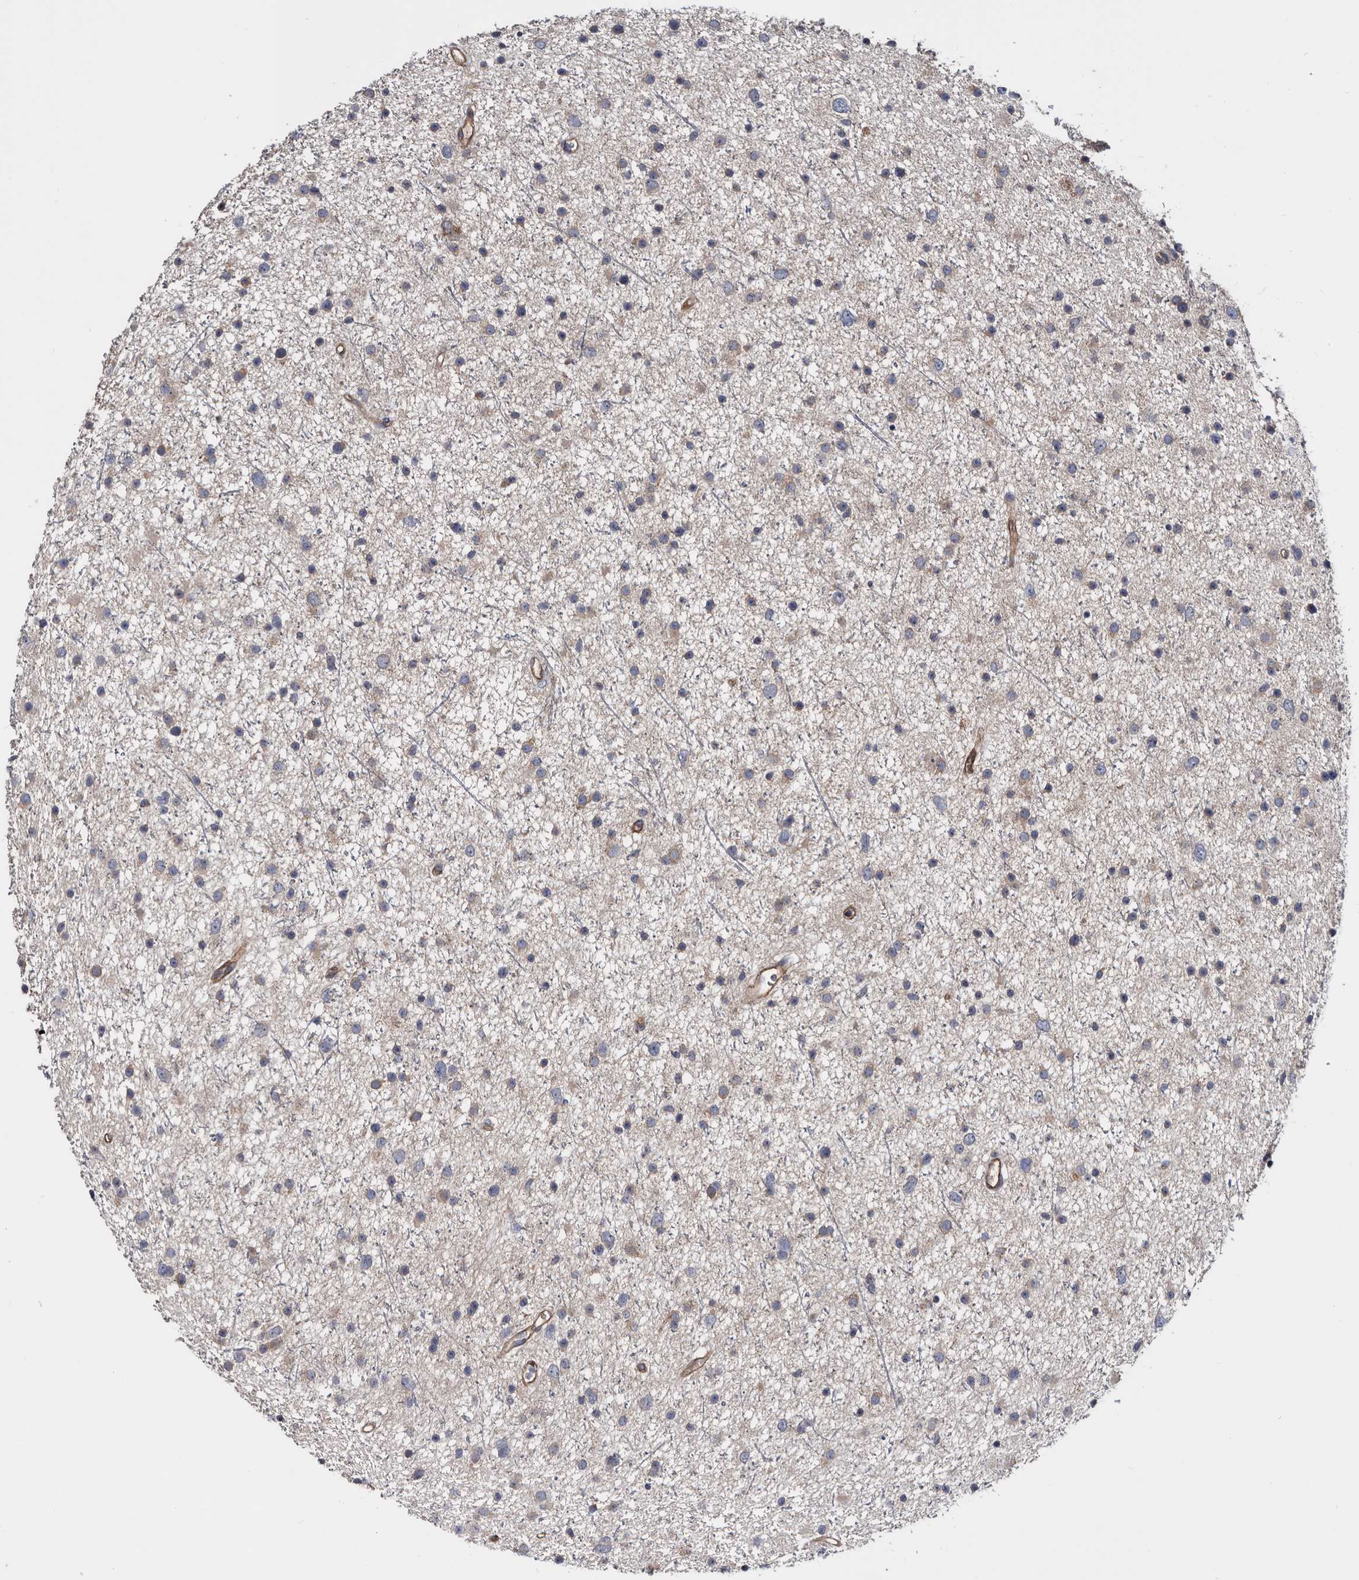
{"staining": {"intensity": "weak", "quantity": "25%-75%", "location": "cytoplasmic/membranous"}, "tissue": "glioma", "cell_type": "Tumor cells", "image_type": "cancer", "snomed": [{"axis": "morphology", "description": "Glioma, malignant, Low grade"}, {"axis": "topography", "description": "Cerebral cortex"}], "caption": "IHC (DAB) staining of glioma exhibits weak cytoplasmic/membranous protein staining in about 25%-75% of tumor cells.", "gene": "TSPAN17", "patient": {"sex": "female", "age": 39}}